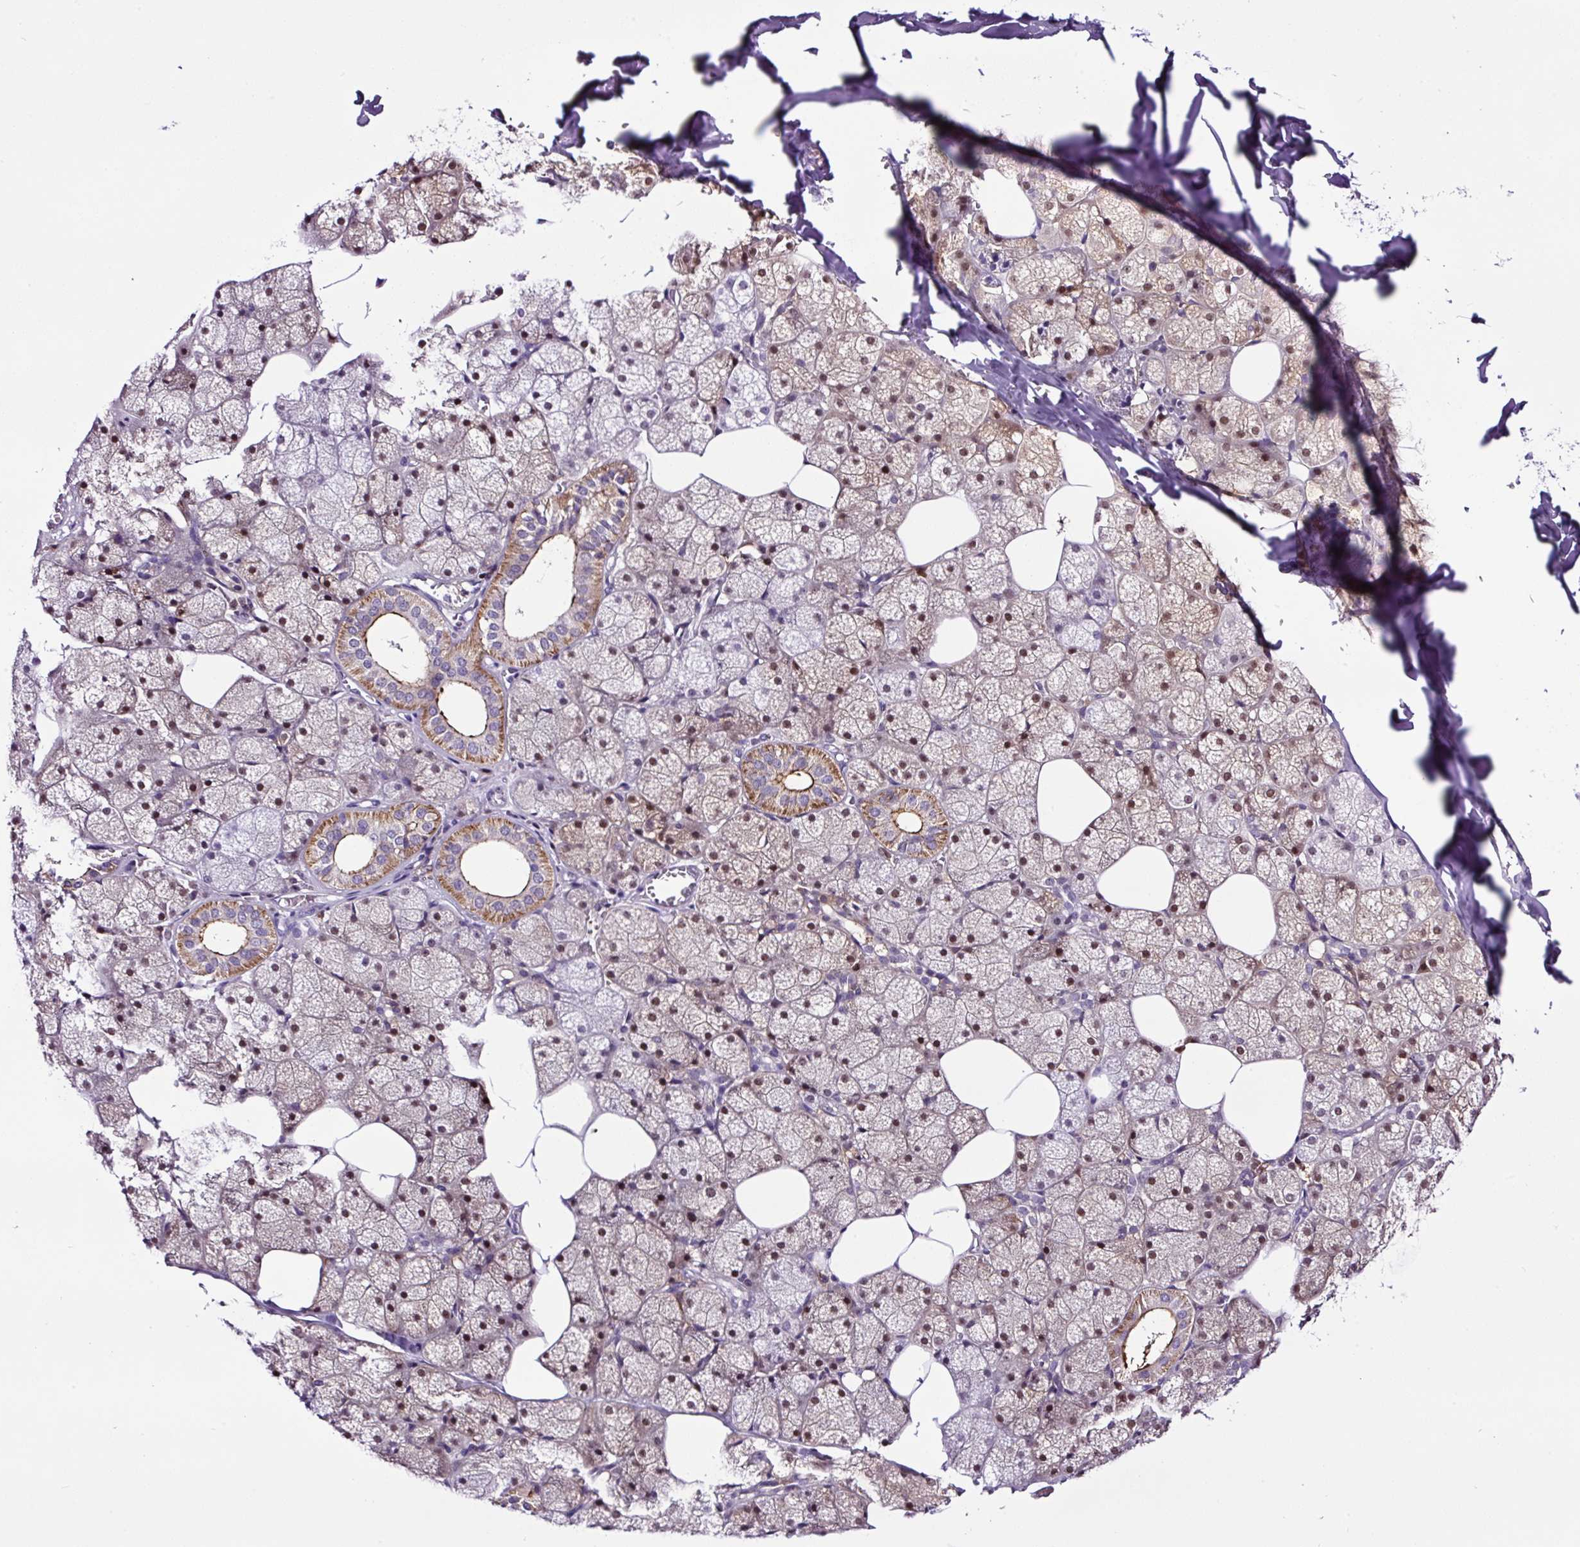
{"staining": {"intensity": "moderate", "quantity": "25%-75%", "location": "cytoplasmic/membranous,nuclear"}, "tissue": "salivary gland", "cell_type": "Glandular cells", "image_type": "normal", "snomed": [{"axis": "morphology", "description": "Normal tissue, NOS"}, {"axis": "topography", "description": "Salivary gland"}, {"axis": "topography", "description": "Peripheral nerve tissue"}], "caption": "A medium amount of moderate cytoplasmic/membranous,nuclear positivity is seen in about 25%-75% of glandular cells in unremarkable salivary gland. (Stains: DAB (3,3'-diaminobenzidine) in brown, nuclei in blue, Microscopy: brightfield microscopy at high magnification).", "gene": "TAFA3", "patient": {"sex": "male", "age": 38}}